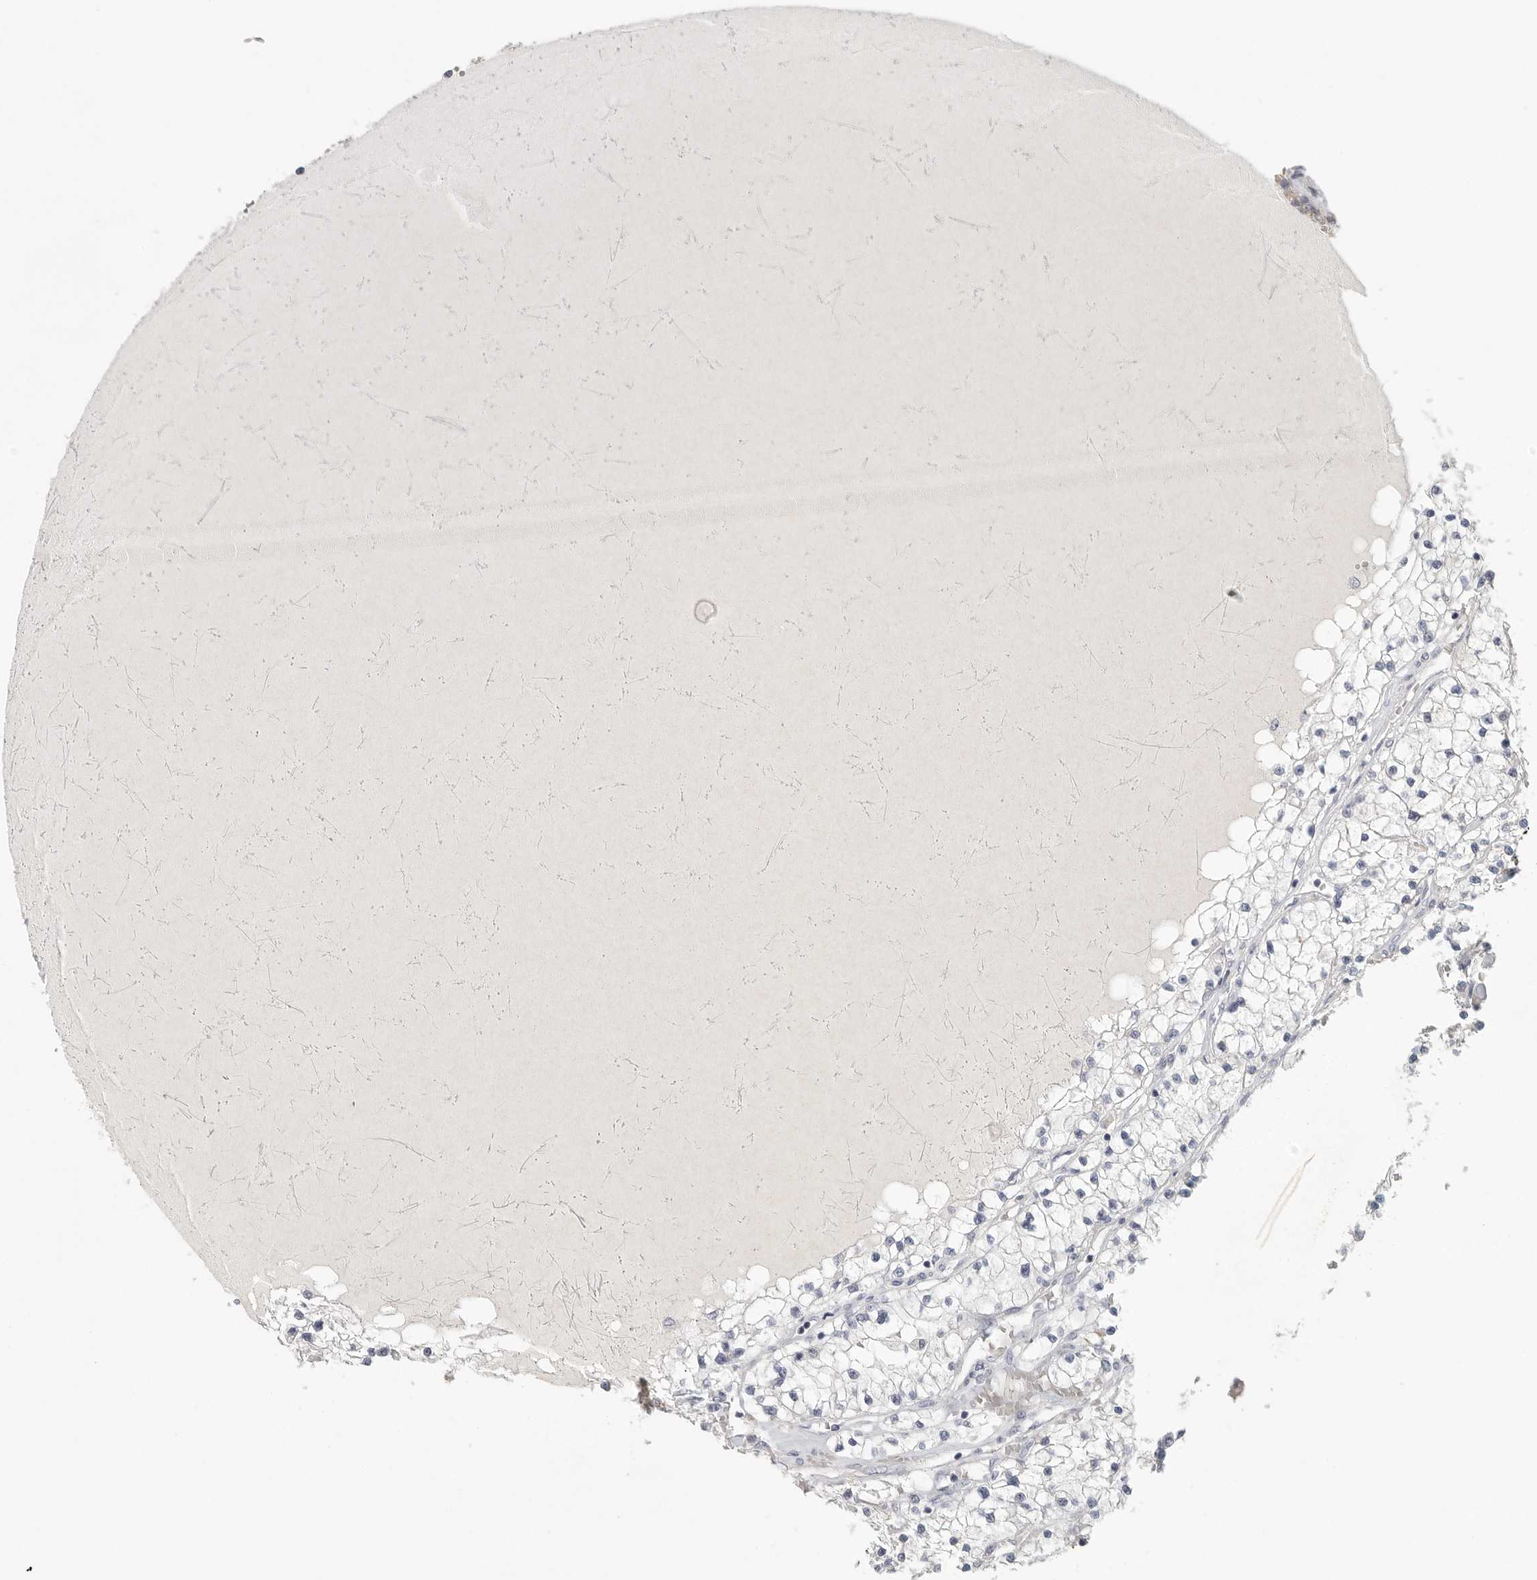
{"staining": {"intensity": "negative", "quantity": "none", "location": "none"}, "tissue": "renal cancer", "cell_type": "Tumor cells", "image_type": "cancer", "snomed": [{"axis": "morphology", "description": "Normal tissue, NOS"}, {"axis": "morphology", "description": "Adenocarcinoma, NOS"}, {"axis": "topography", "description": "Kidney"}], "caption": "The image reveals no staining of tumor cells in renal adenocarcinoma.", "gene": "DNAJC11", "patient": {"sex": "male", "age": 68}}